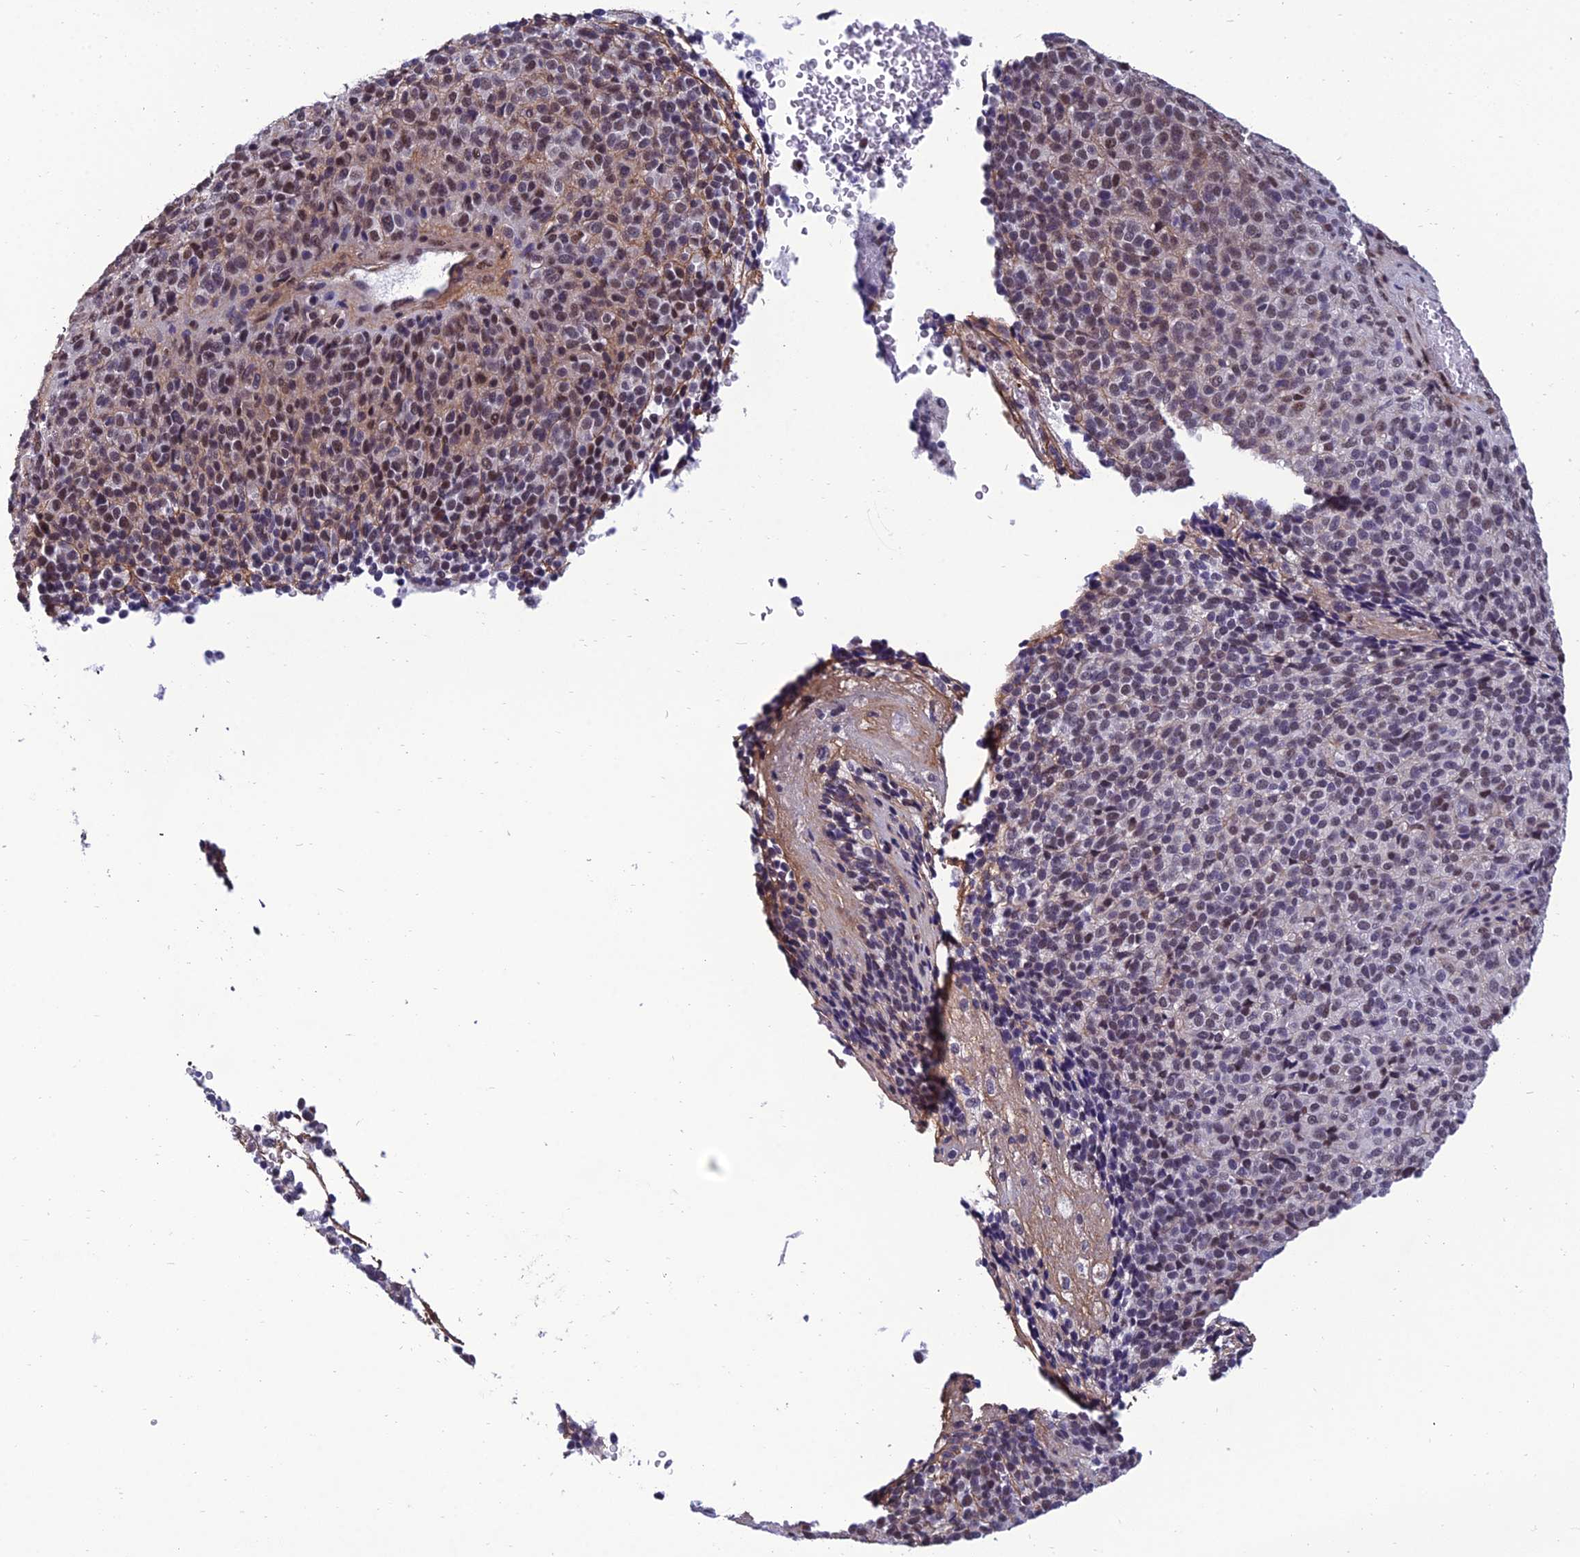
{"staining": {"intensity": "moderate", "quantity": "<25%", "location": "nuclear"}, "tissue": "melanoma", "cell_type": "Tumor cells", "image_type": "cancer", "snomed": [{"axis": "morphology", "description": "Malignant melanoma, Metastatic site"}, {"axis": "topography", "description": "Brain"}], "caption": "Moderate nuclear expression is identified in about <25% of tumor cells in melanoma.", "gene": "RSRC1", "patient": {"sex": "female", "age": 56}}